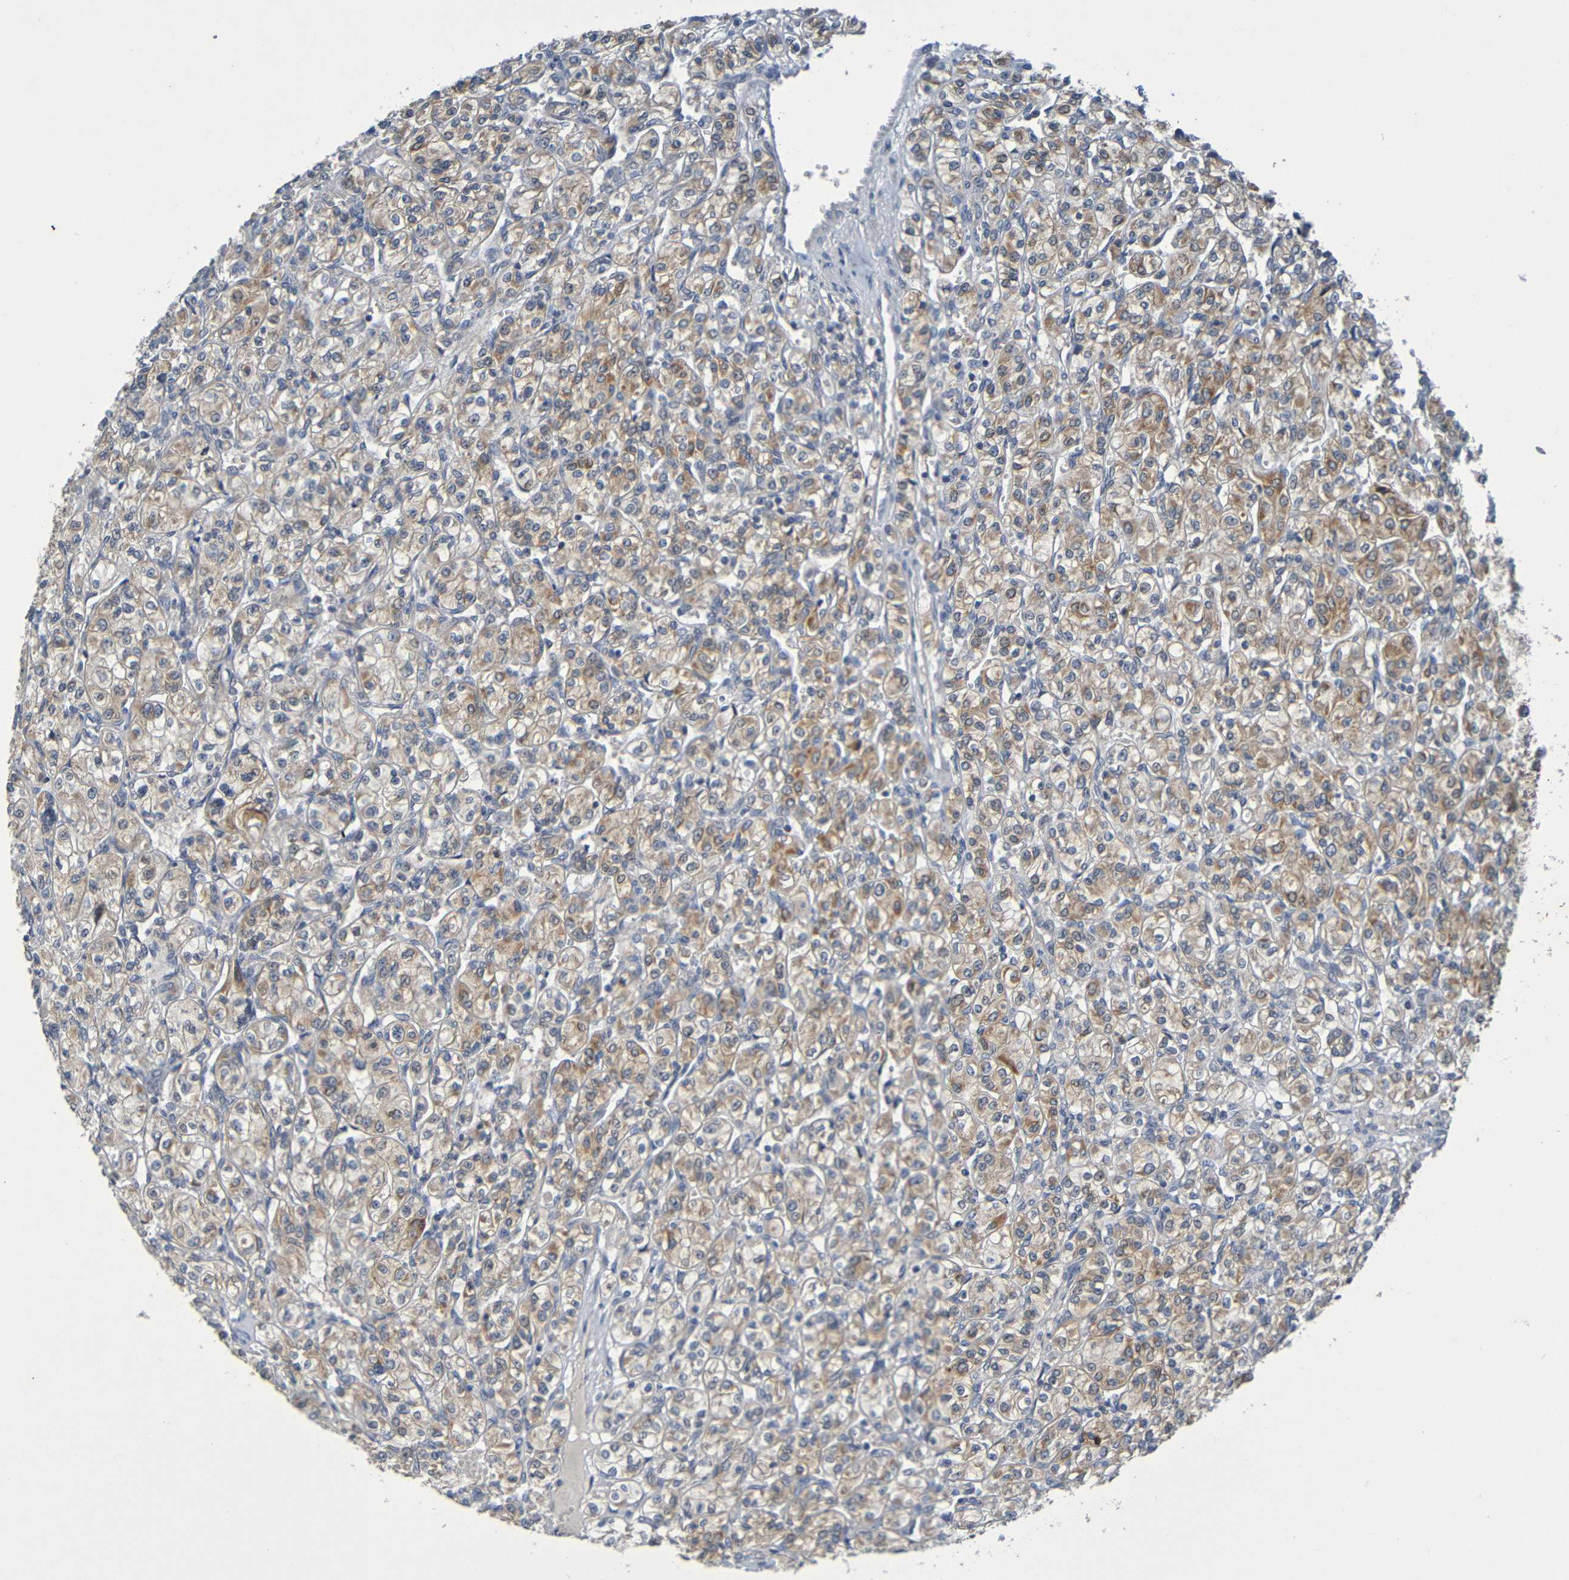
{"staining": {"intensity": "moderate", "quantity": ">75%", "location": "cytoplasmic/membranous"}, "tissue": "renal cancer", "cell_type": "Tumor cells", "image_type": "cancer", "snomed": [{"axis": "morphology", "description": "Adenocarcinoma, NOS"}, {"axis": "topography", "description": "Kidney"}], "caption": "Immunohistochemical staining of renal cancer (adenocarcinoma) exhibits medium levels of moderate cytoplasmic/membranous protein positivity in about >75% of tumor cells.", "gene": "CYP4F2", "patient": {"sex": "male", "age": 77}}